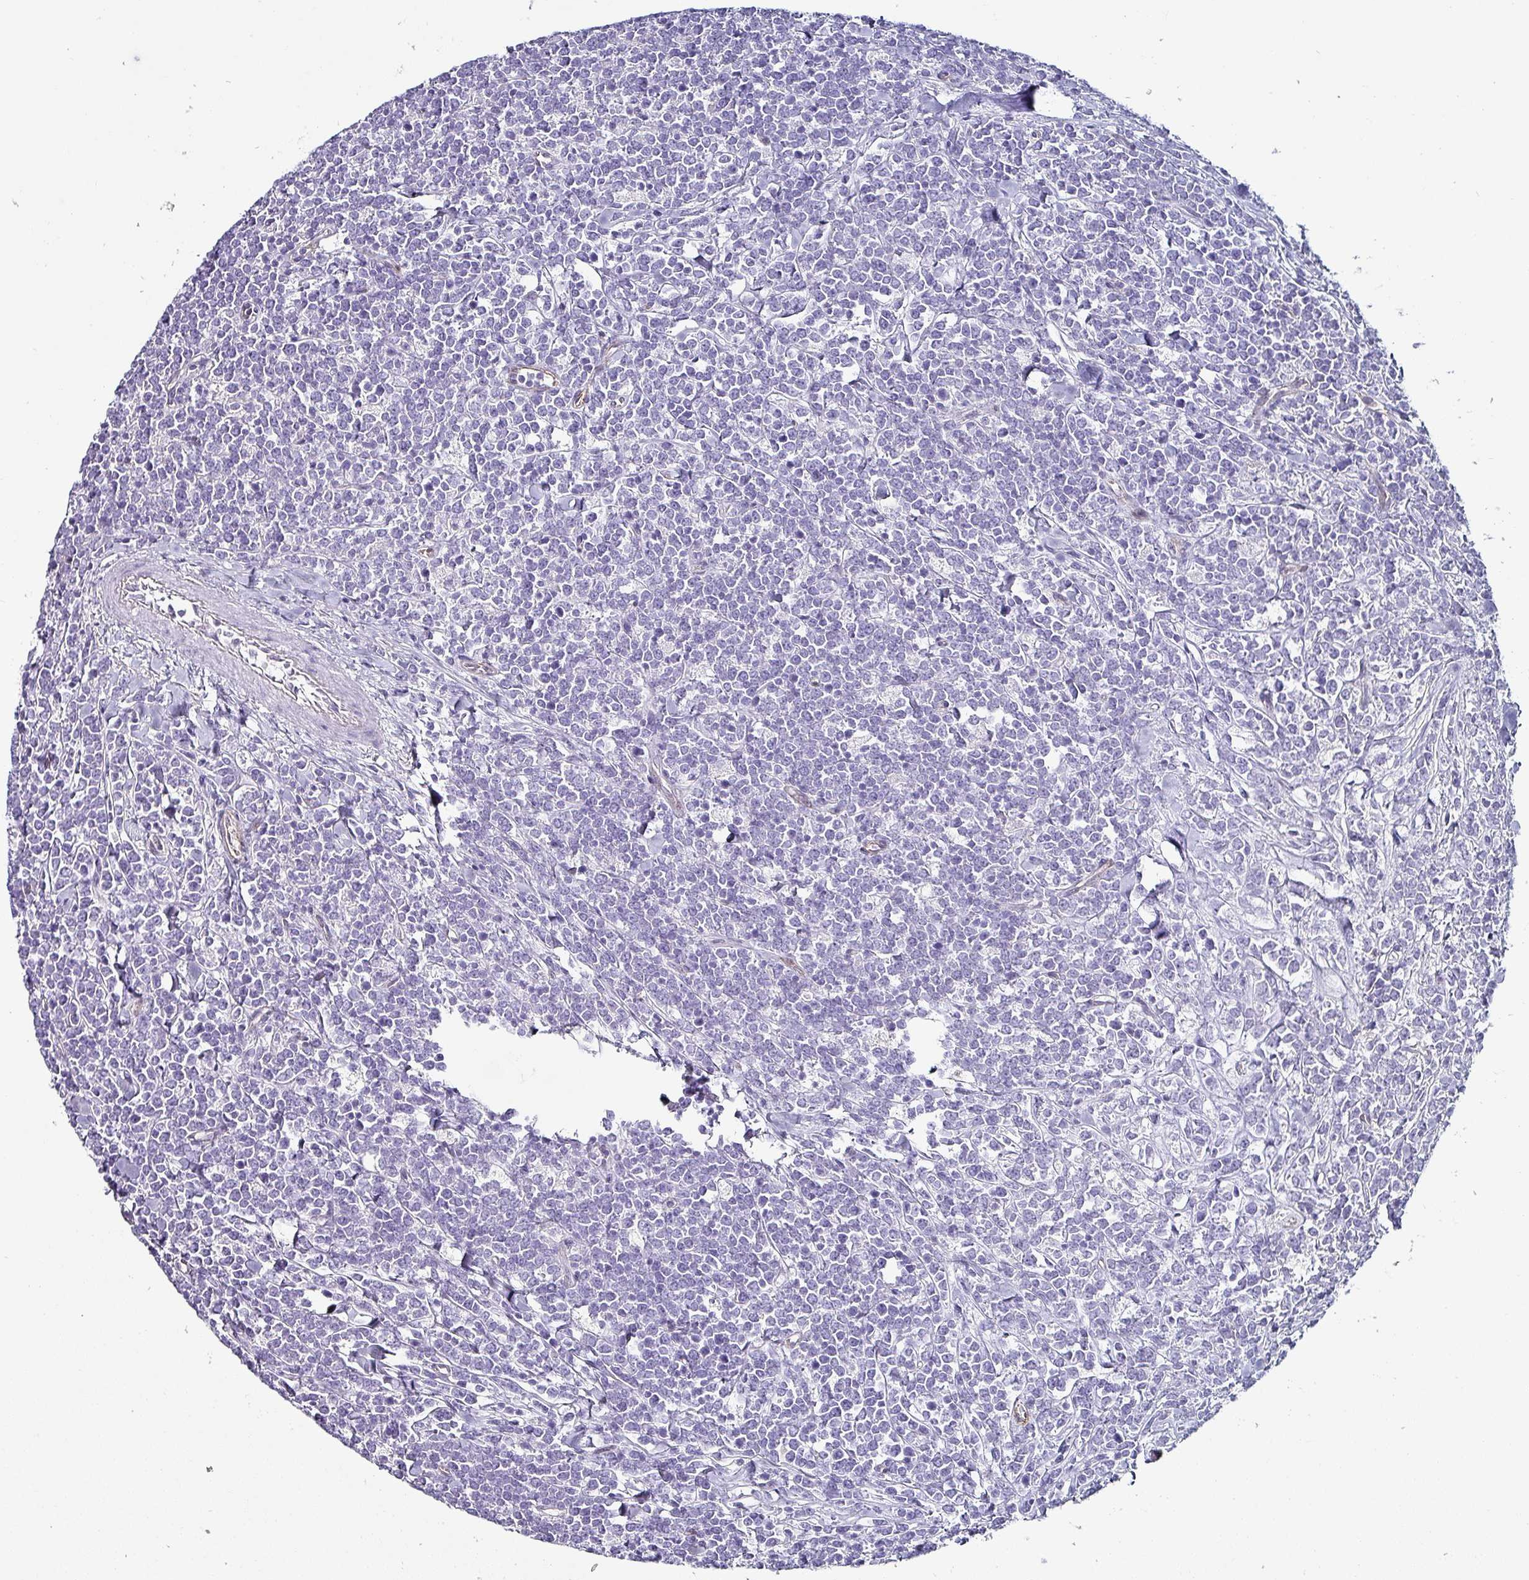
{"staining": {"intensity": "negative", "quantity": "none", "location": "none"}, "tissue": "lymphoma", "cell_type": "Tumor cells", "image_type": "cancer", "snomed": [{"axis": "morphology", "description": "Malignant lymphoma, non-Hodgkin's type, High grade"}, {"axis": "topography", "description": "Small intestine"}, {"axis": "topography", "description": "Colon"}], "caption": "The micrograph exhibits no significant expression in tumor cells of high-grade malignant lymphoma, non-Hodgkin's type.", "gene": "ZNF816-ZNF321P", "patient": {"sex": "male", "age": 8}}